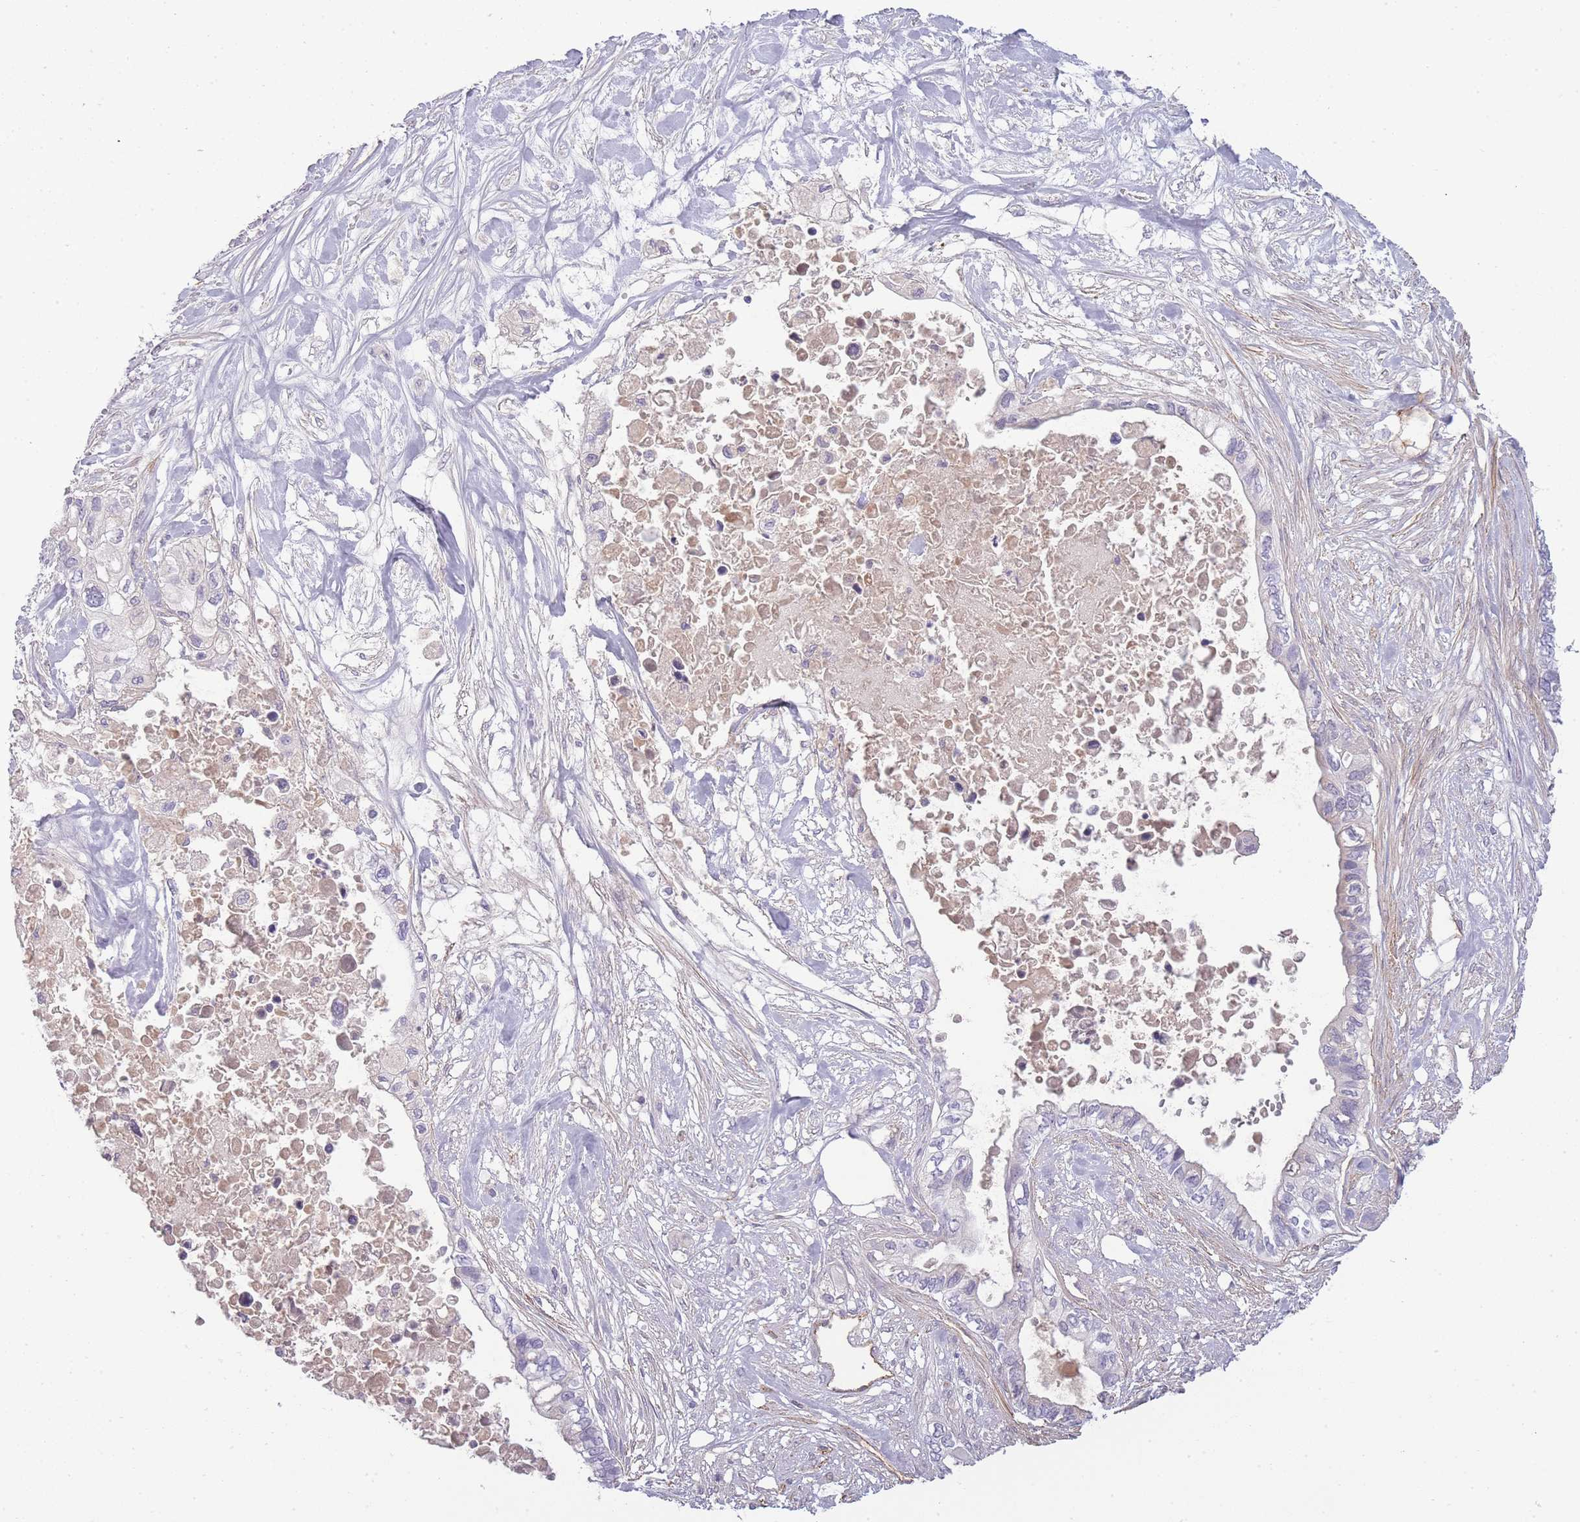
{"staining": {"intensity": "negative", "quantity": "none", "location": "none"}, "tissue": "pancreatic cancer", "cell_type": "Tumor cells", "image_type": "cancer", "snomed": [{"axis": "morphology", "description": "Adenocarcinoma, NOS"}, {"axis": "topography", "description": "Pancreas"}], "caption": "Tumor cells are negative for protein expression in human pancreatic cancer.", "gene": "SLC8A2", "patient": {"sex": "female", "age": 63}}